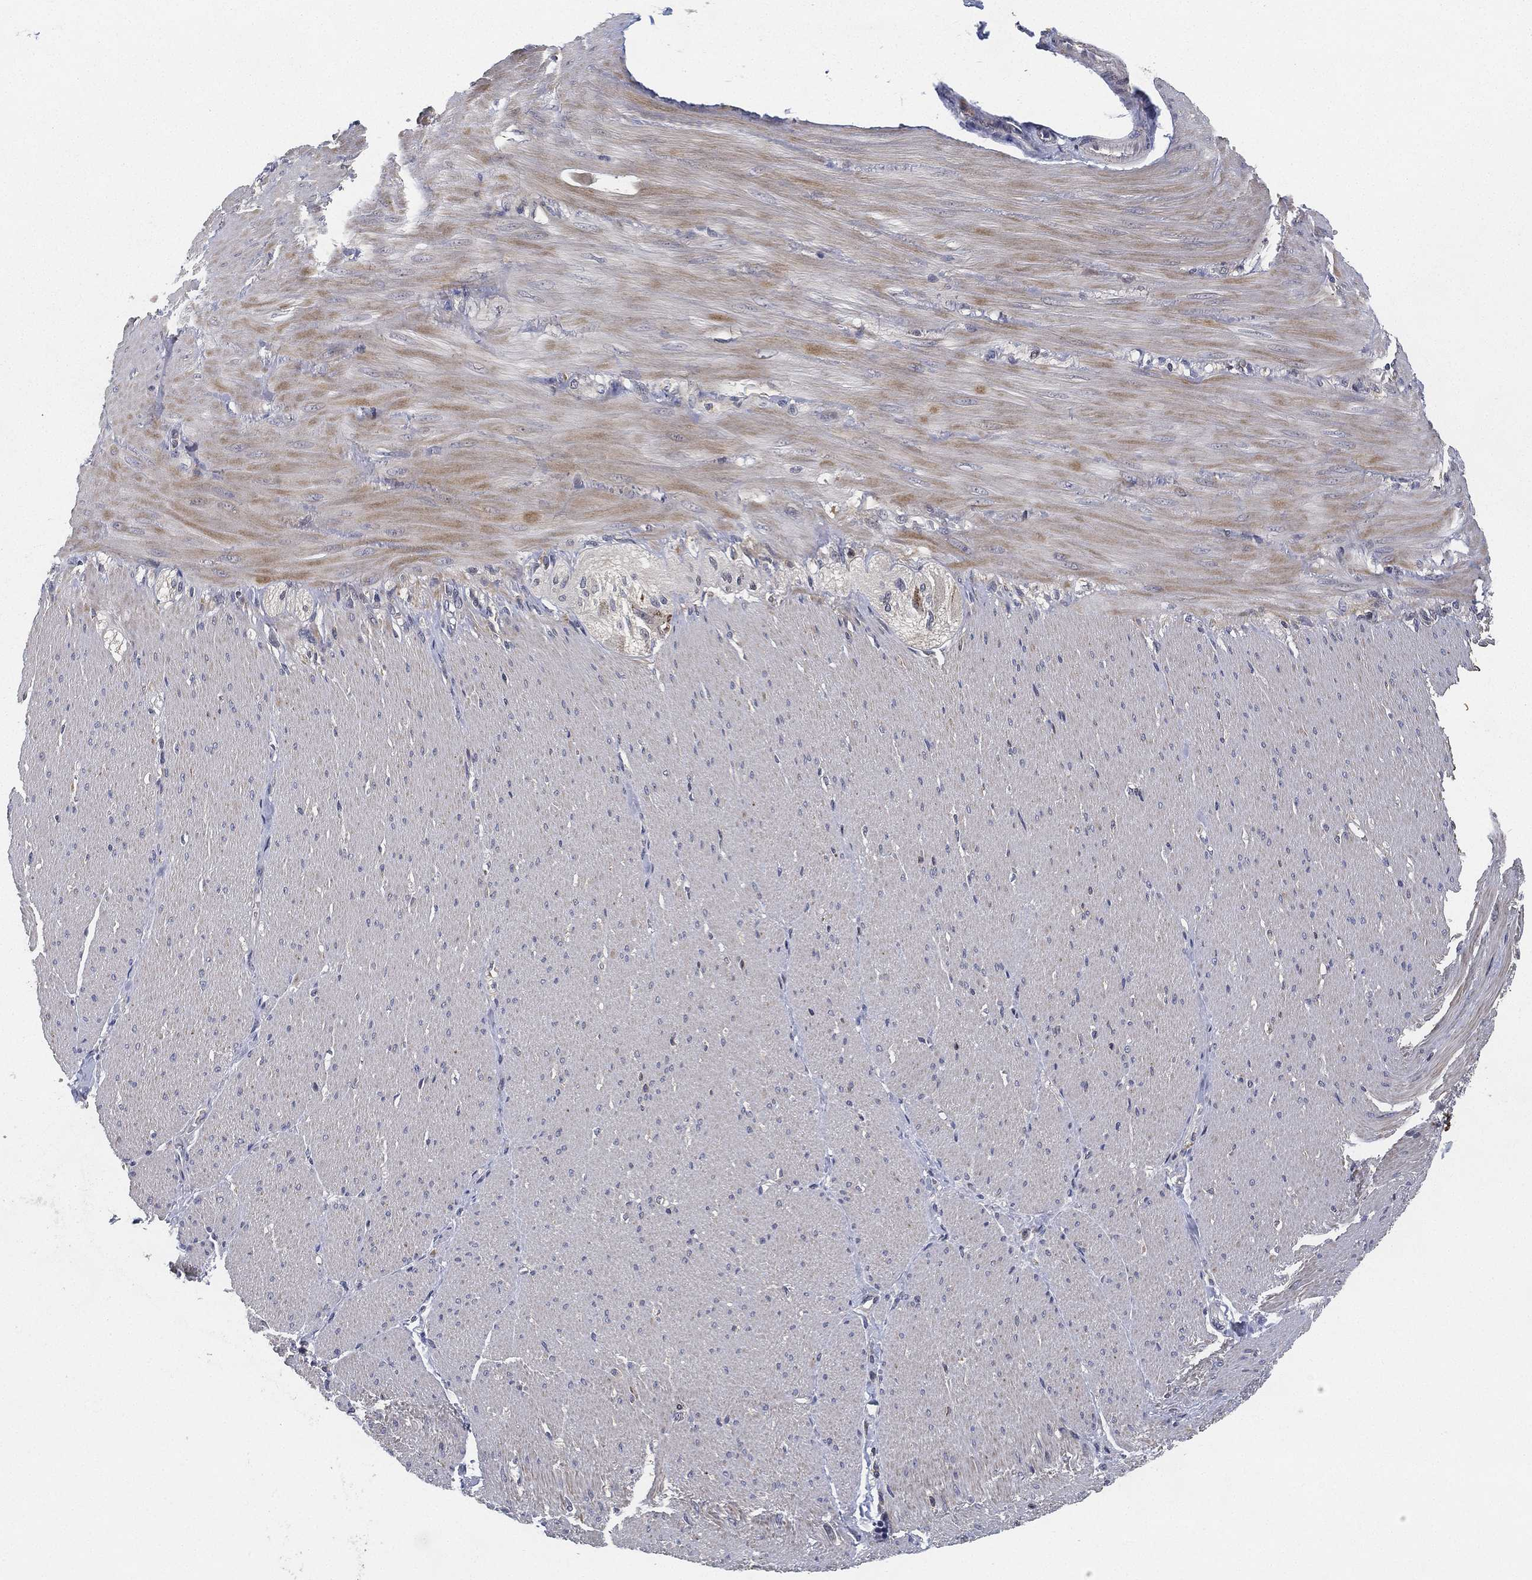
{"staining": {"intensity": "negative", "quantity": "none", "location": "none"}, "tissue": "adipose tissue", "cell_type": "Adipocytes", "image_type": "normal", "snomed": [{"axis": "morphology", "description": "Normal tissue, NOS"}, {"axis": "topography", "description": "Smooth muscle"}, {"axis": "topography", "description": "Duodenum"}, {"axis": "topography", "description": "Peripheral nerve tissue"}], "caption": "Immunohistochemistry photomicrograph of normal adipose tissue: human adipose tissue stained with DAB reveals no significant protein expression in adipocytes. The staining was performed using DAB (3,3'-diaminobenzidine) to visualize the protein expression in brown, while the nuclei were stained in blue with hematoxylin (Magnification: 20x).", "gene": "CFAP251", "patient": {"sex": "female", "age": 61}}